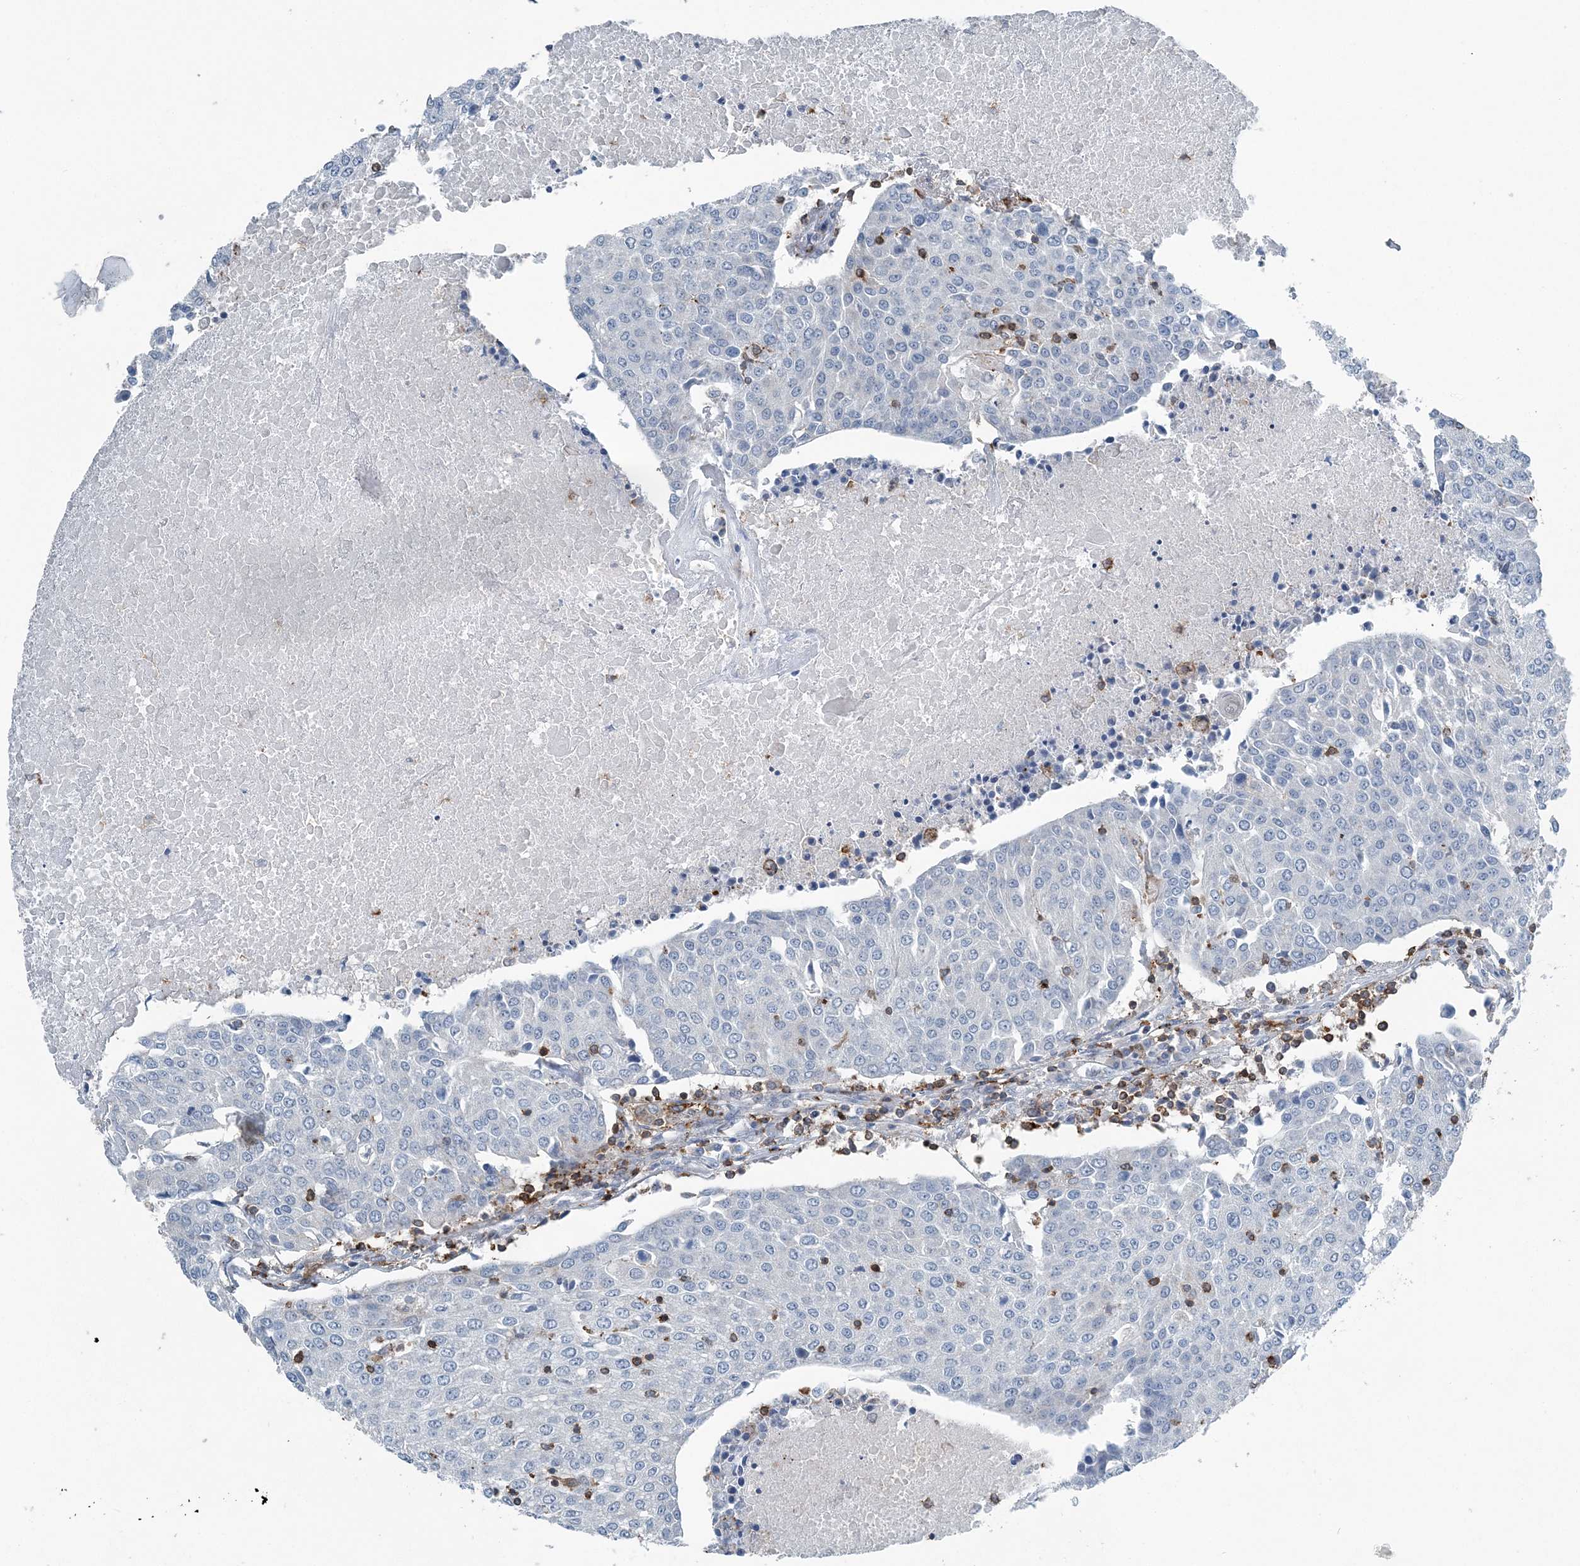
{"staining": {"intensity": "negative", "quantity": "none", "location": "none"}, "tissue": "urothelial cancer", "cell_type": "Tumor cells", "image_type": "cancer", "snomed": [{"axis": "morphology", "description": "Urothelial carcinoma, High grade"}, {"axis": "topography", "description": "Urinary bladder"}], "caption": "This is an immunohistochemistry (IHC) image of high-grade urothelial carcinoma. There is no positivity in tumor cells.", "gene": "CFL1", "patient": {"sex": "female", "age": 85}}